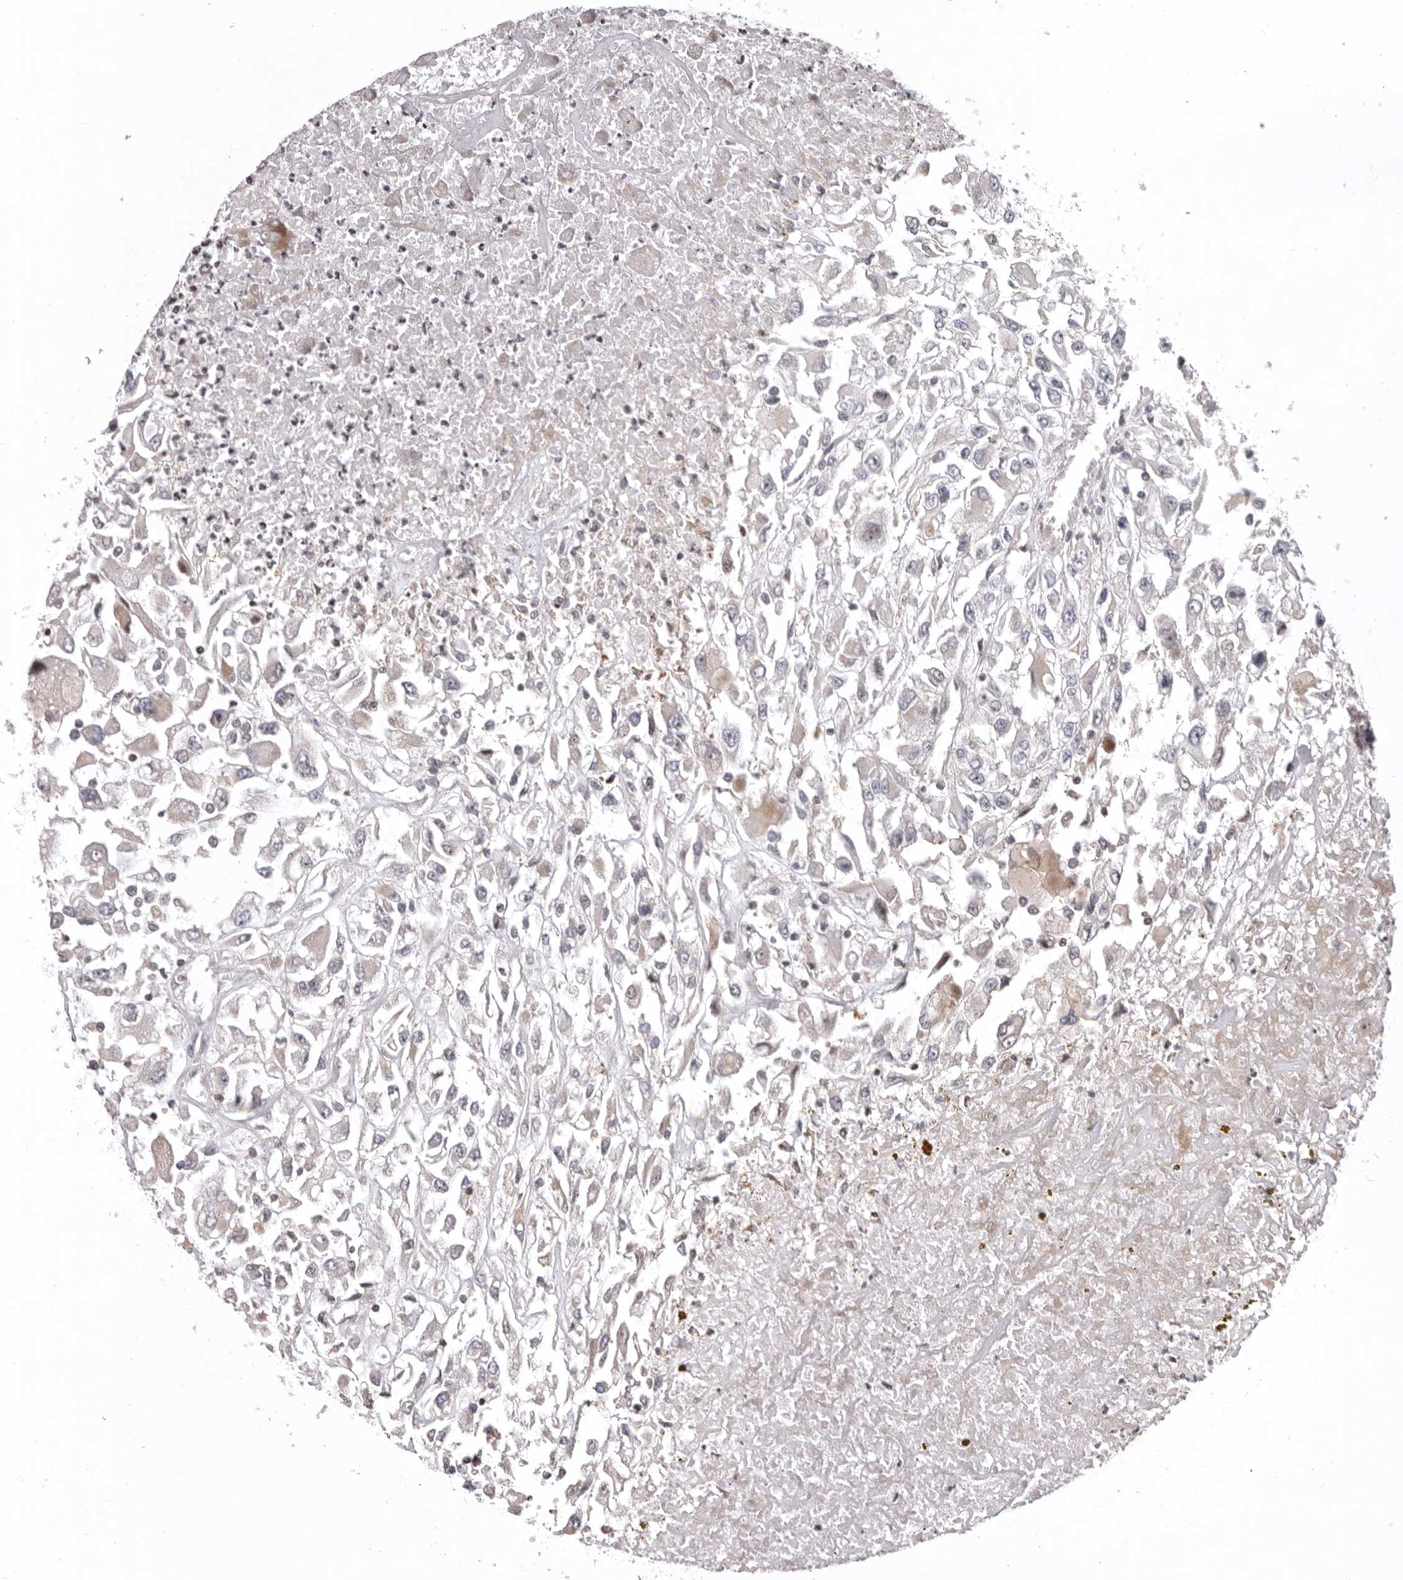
{"staining": {"intensity": "negative", "quantity": "none", "location": "none"}, "tissue": "renal cancer", "cell_type": "Tumor cells", "image_type": "cancer", "snomed": [{"axis": "morphology", "description": "Adenocarcinoma, NOS"}, {"axis": "topography", "description": "Kidney"}], "caption": "The histopathology image displays no significant expression in tumor cells of renal cancer (adenocarcinoma).", "gene": "AZIN1", "patient": {"sex": "female", "age": 52}}